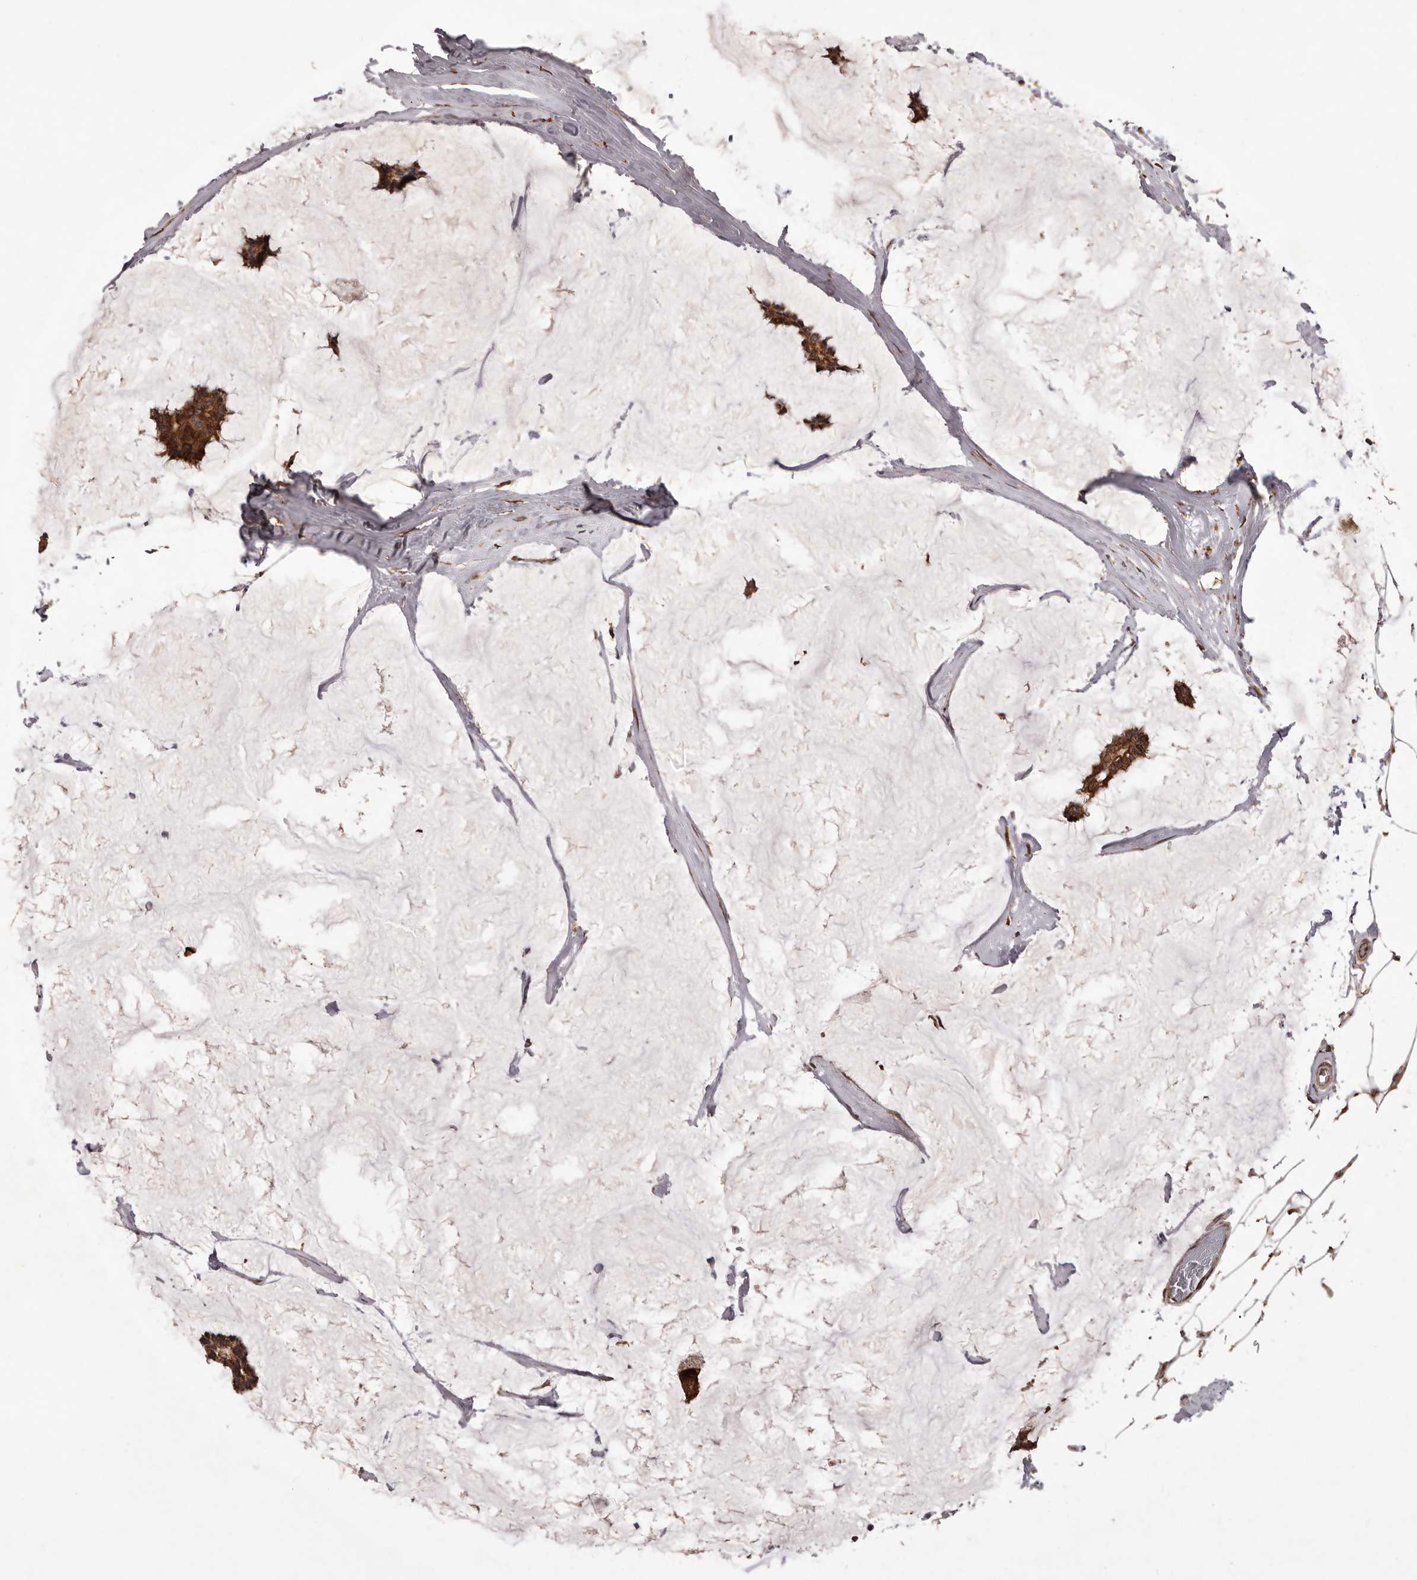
{"staining": {"intensity": "strong", "quantity": ">75%", "location": "cytoplasmic/membranous"}, "tissue": "breast cancer", "cell_type": "Tumor cells", "image_type": "cancer", "snomed": [{"axis": "morphology", "description": "Duct carcinoma"}, {"axis": "topography", "description": "Breast"}], "caption": "Breast cancer (intraductal carcinoma) stained for a protein demonstrates strong cytoplasmic/membranous positivity in tumor cells.", "gene": "GADD45B", "patient": {"sex": "female", "age": 93}}